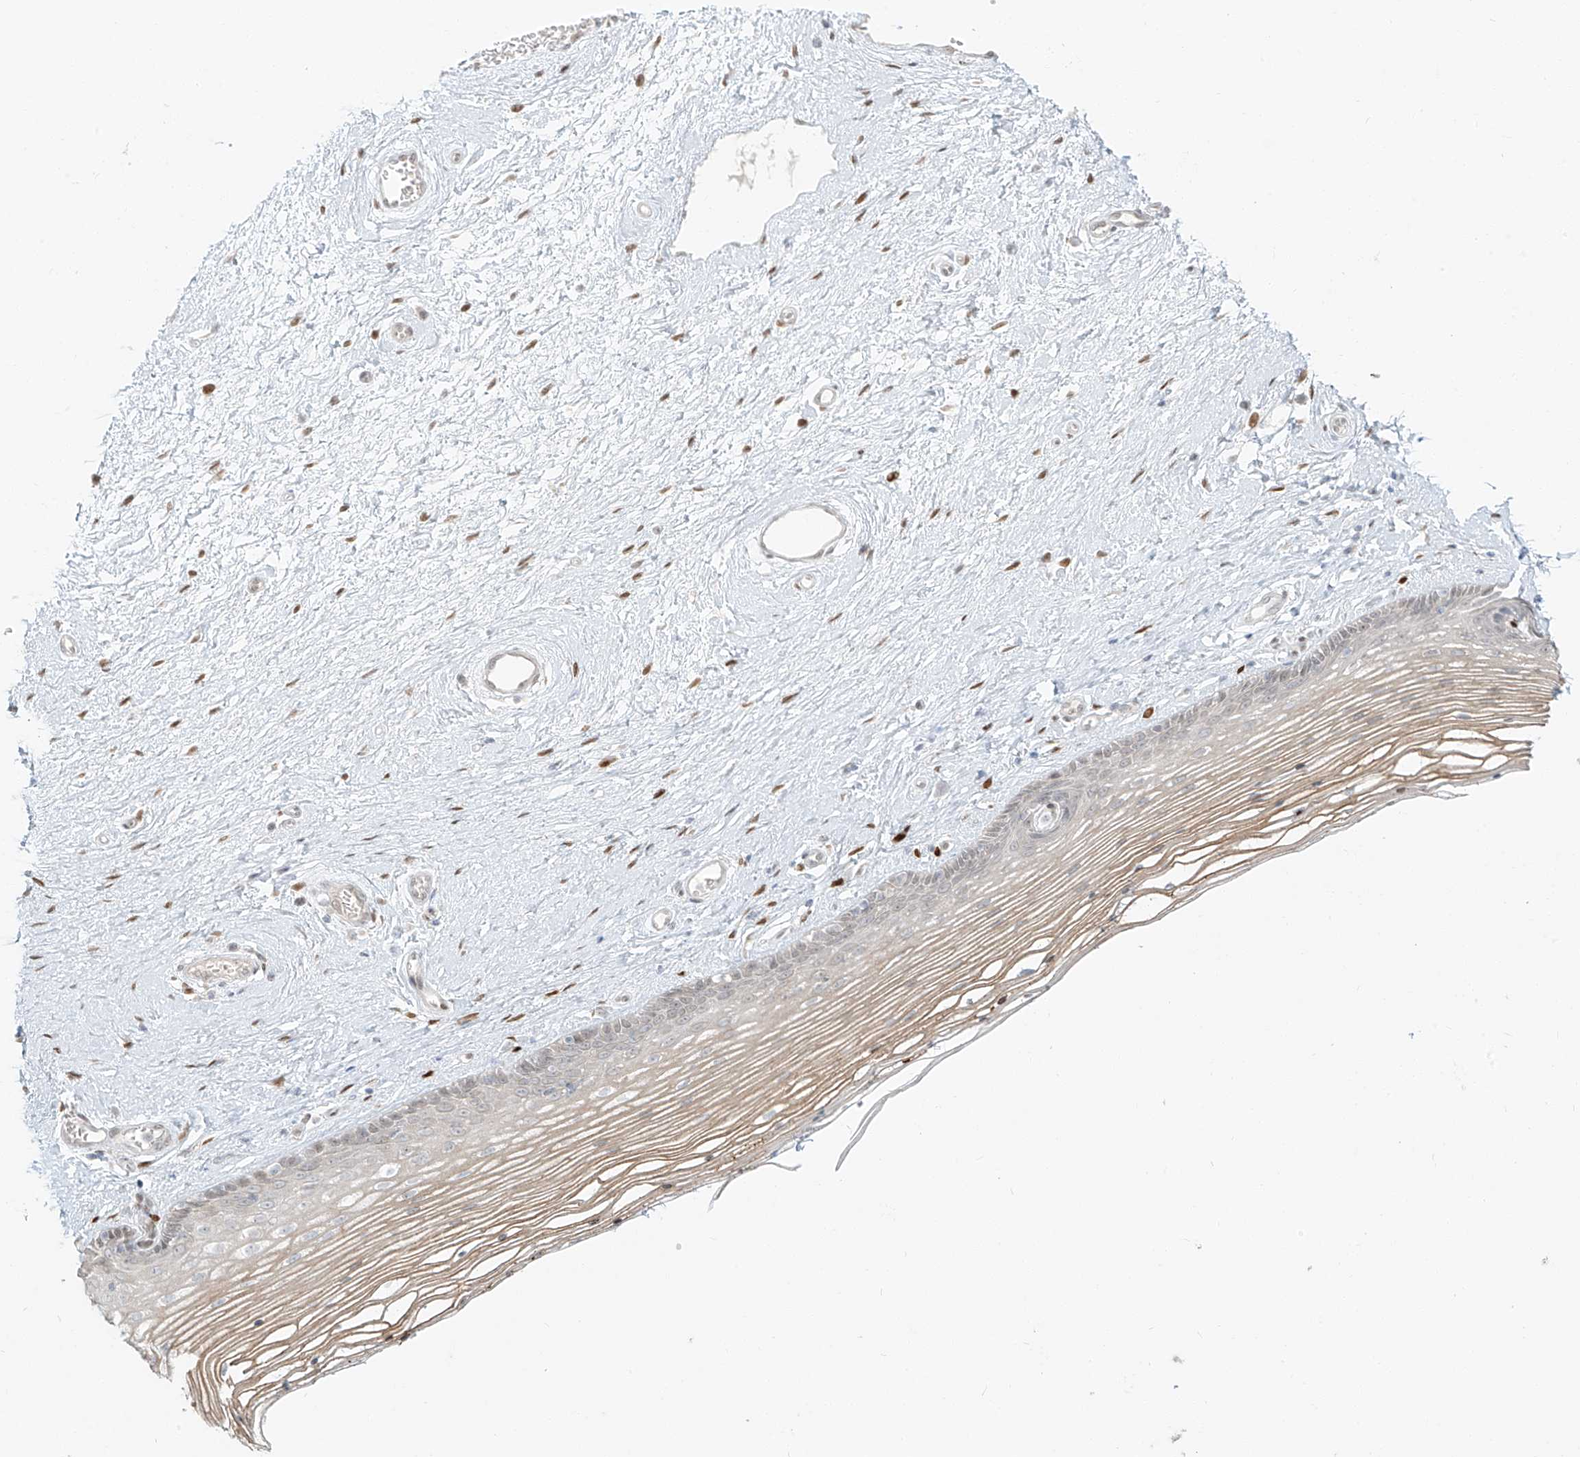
{"staining": {"intensity": "weak", "quantity": "25%-75%", "location": "cytoplasmic/membranous"}, "tissue": "vagina", "cell_type": "Squamous epithelial cells", "image_type": "normal", "snomed": [{"axis": "morphology", "description": "Normal tissue, NOS"}, {"axis": "topography", "description": "Vagina"}], "caption": "Brown immunohistochemical staining in benign human vagina exhibits weak cytoplasmic/membranous expression in approximately 25%-75% of squamous epithelial cells.", "gene": "ZNF774", "patient": {"sex": "female", "age": 46}}